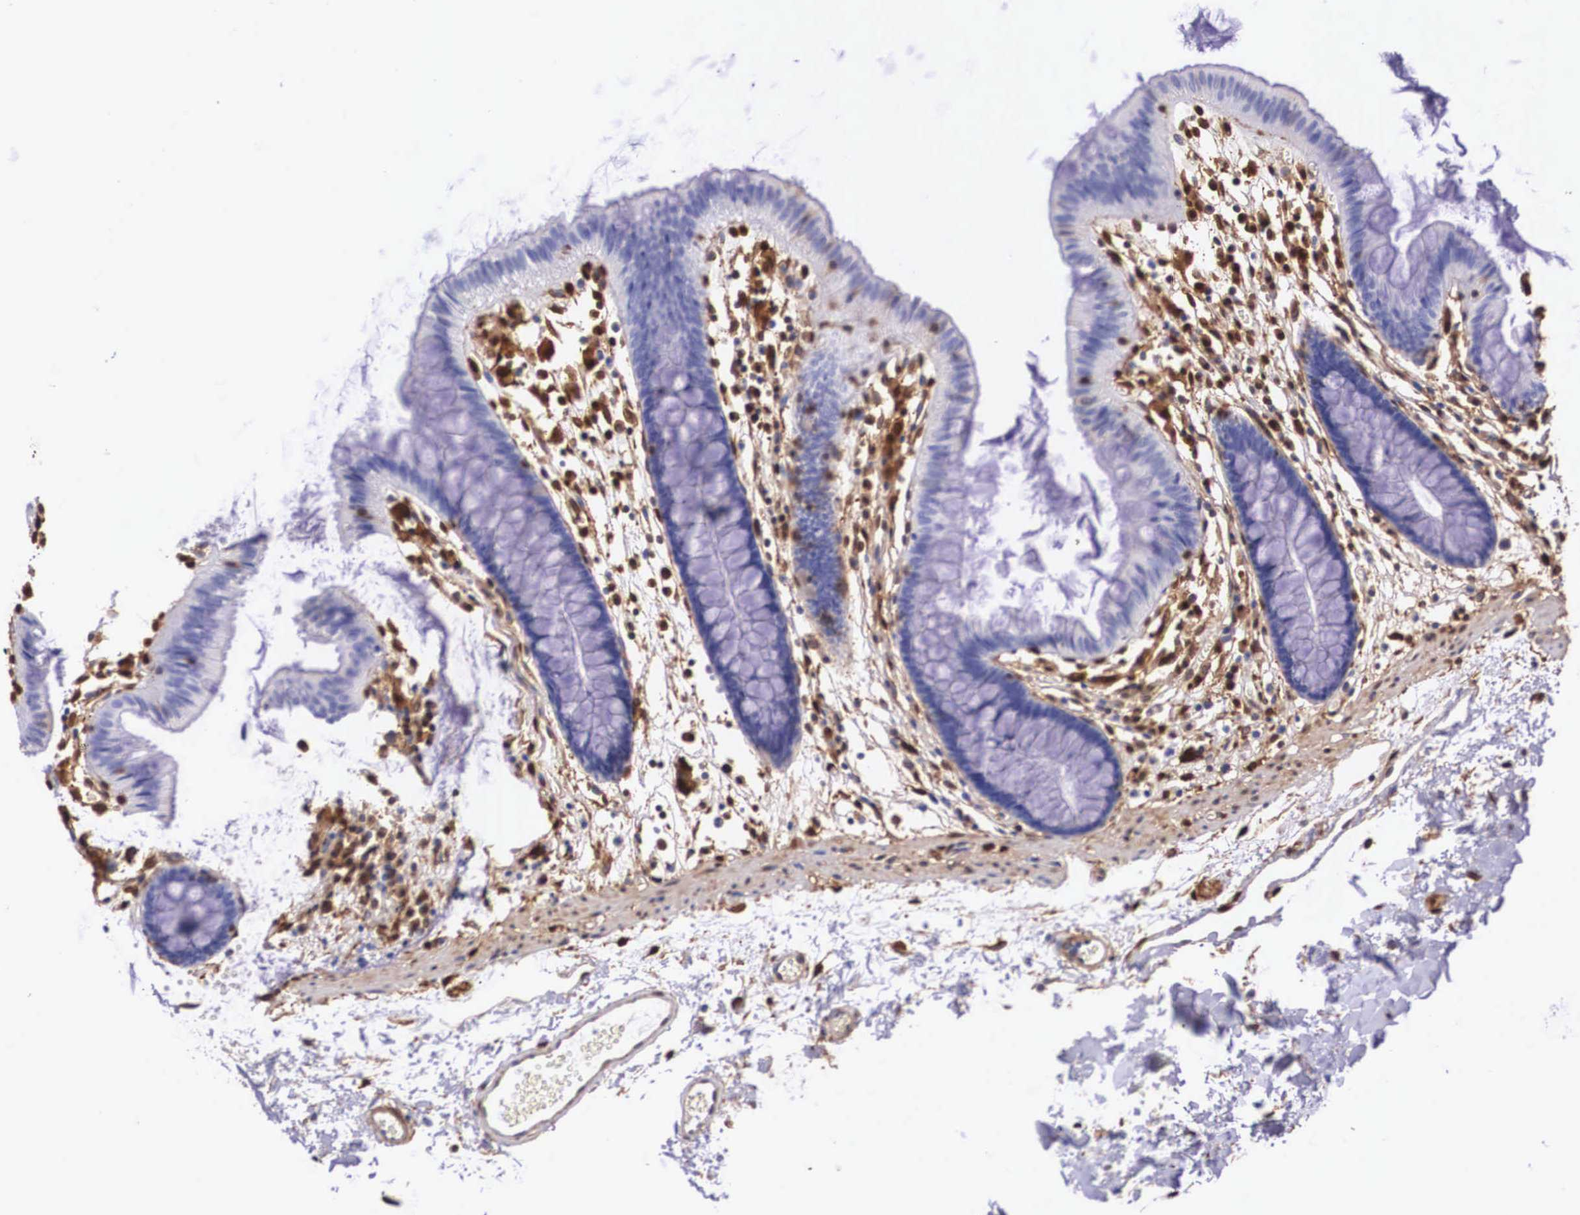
{"staining": {"intensity": "moderate", "quantity": ">75%", "location": "cytoplasmic/membranous"}, "tissue": "colon", "cell_type": "Endothelial cells", "image_type": "normal", "snomed": [{"axis": "morphology", "description": "Normal tissue, NOS"}, {"axis": "topography", "description": "Colon"}], "caption": "Colon stained for a protein exhibits moderate cytoplasmic/membranous positivity in endothelial cells. (brown staining indicates protein expression, while blue staining denotes nuclei).", "gene": "LGALS1", "patient": {"sex": "male", "age": 54}}